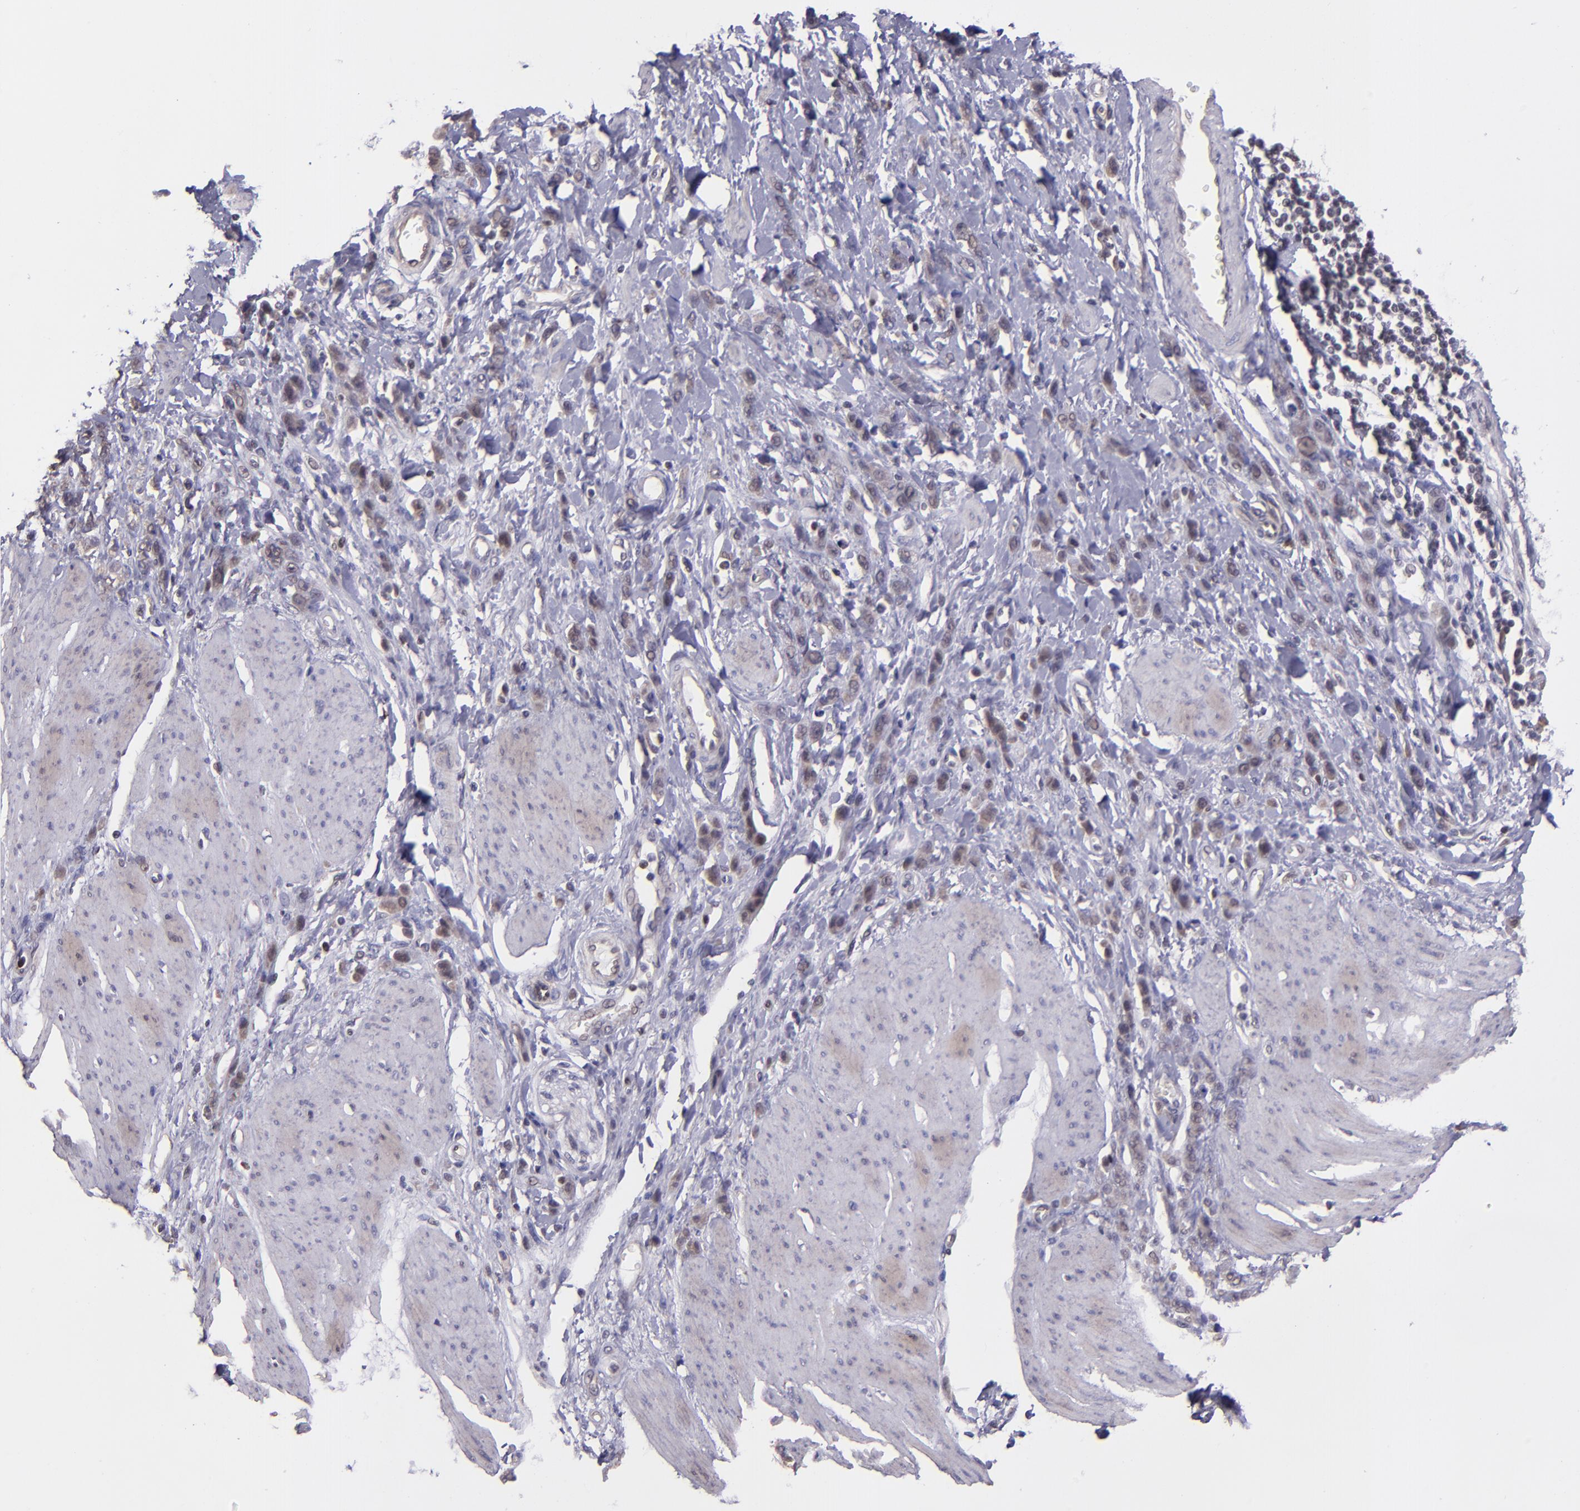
{"staining": {"intensity": "weak", "quantity": "25%-75%", "location": "cytoplasmic/membranous"}, "tissue": "stomach cancer", "cell_type": "Tumor cells", "image_type": "cancer", "snomed": [{"axis": "morphology", "description": "Normal tissue, NOS"}, {"axis": "morphology", "description": "Adenocarcinoma, NOS"}, {"axis": "topography", "description": "Stomach"}], "caption": "Stomach adenocarcinoma stained with a protein marker demonstrates weak staining in tumor cells.", "gene": "ELF1", "patient": {"sex": "male", "age": 82}}